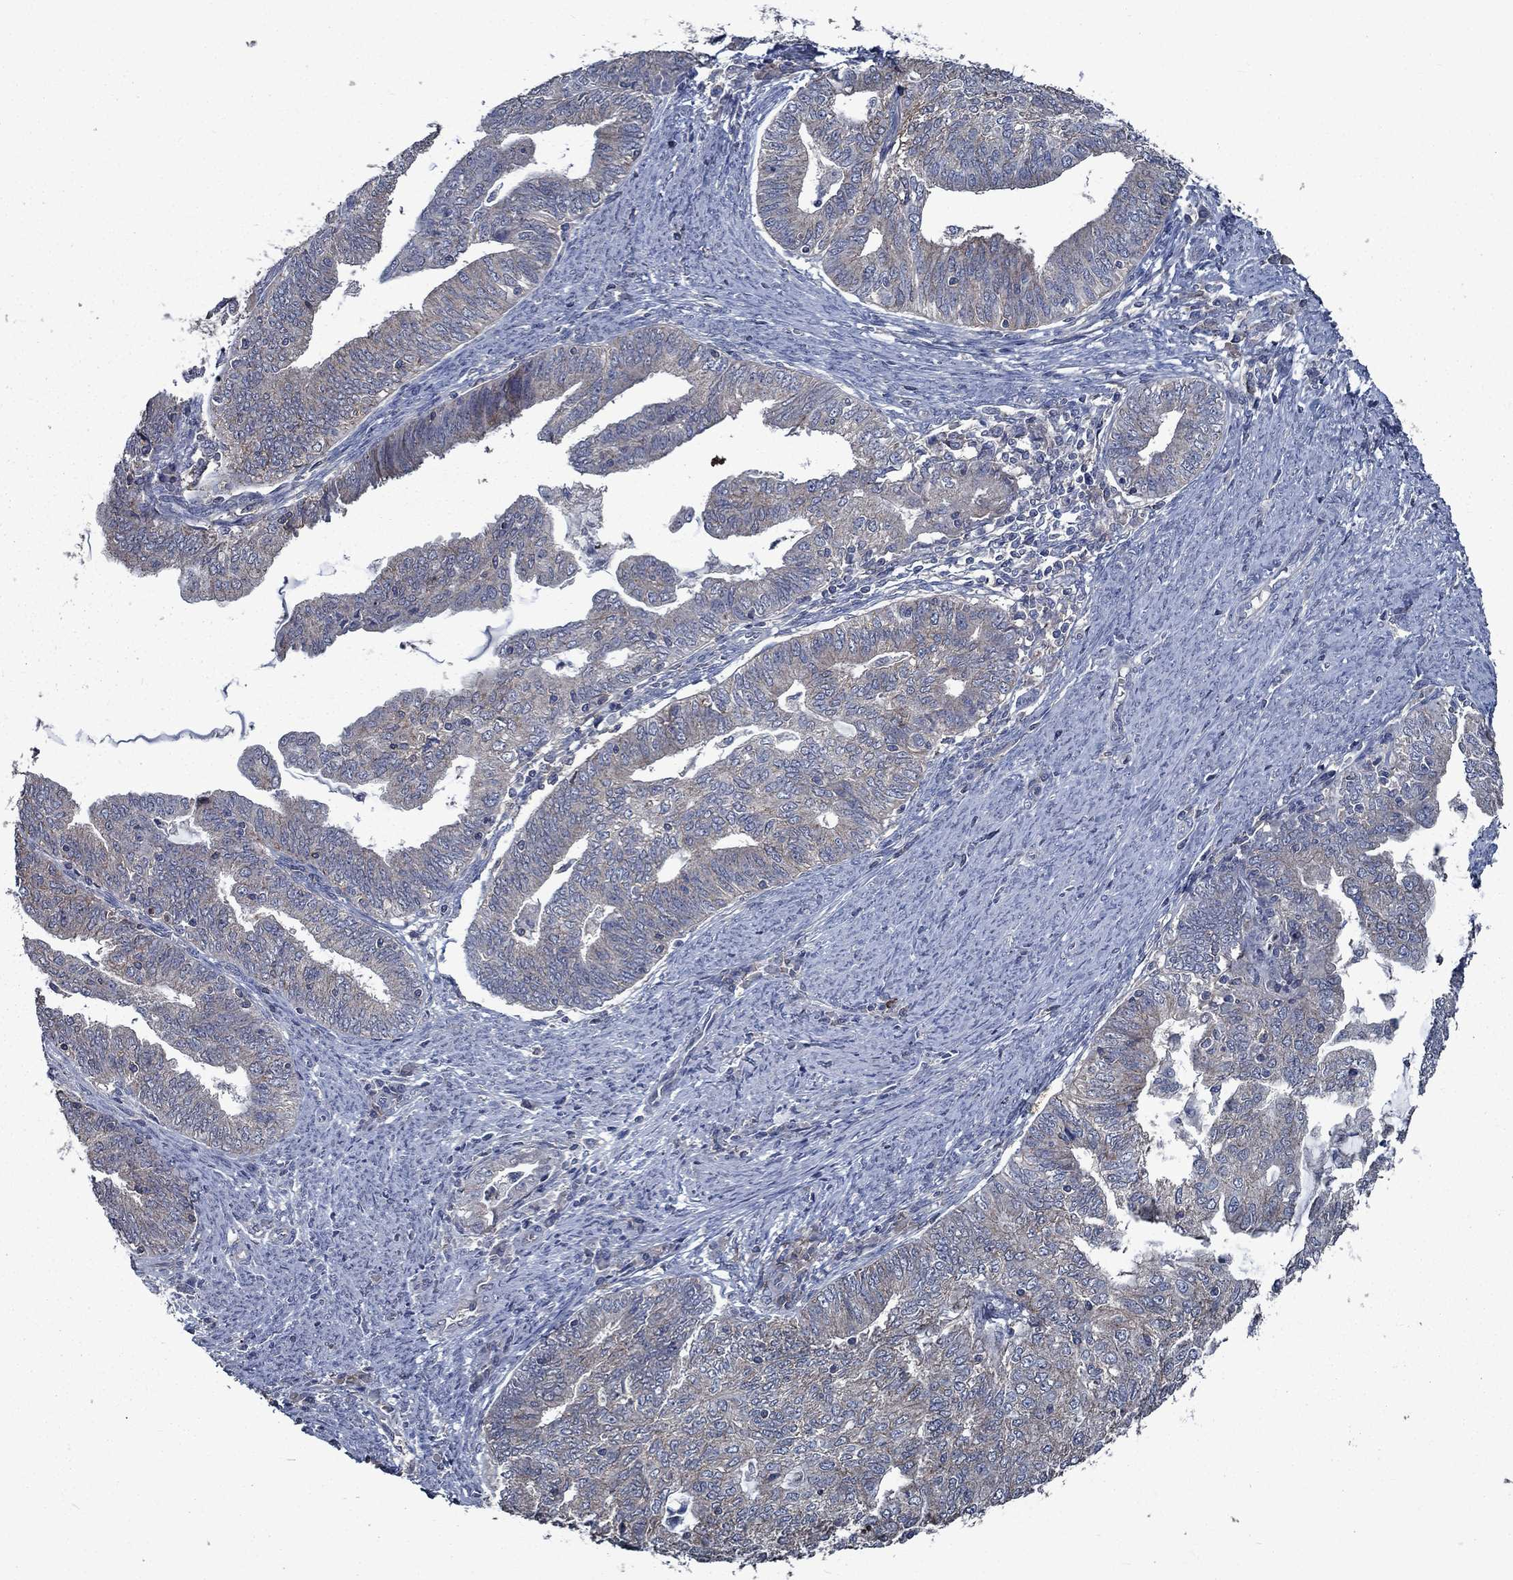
{"staining": {"intensity": "negative", "quantity": "none", "location": "none"}, "tissue": "endometrial cancer", "cell_type": "Tumor cells", "image_type": "cancer", "snomed": [{"axis": "morphology", "description": "Adenocarcinoma, NOS"}, {"axis": "topography", "description": "Endometrium"}], "caption": "This is an immunohistochemistry (IHC) micrograph of human adenocarcinoma (endometrial). There is no staining in tumor cells.", "gene": "SLC44A1", "patient": {"sex": "female", "age": 82}}